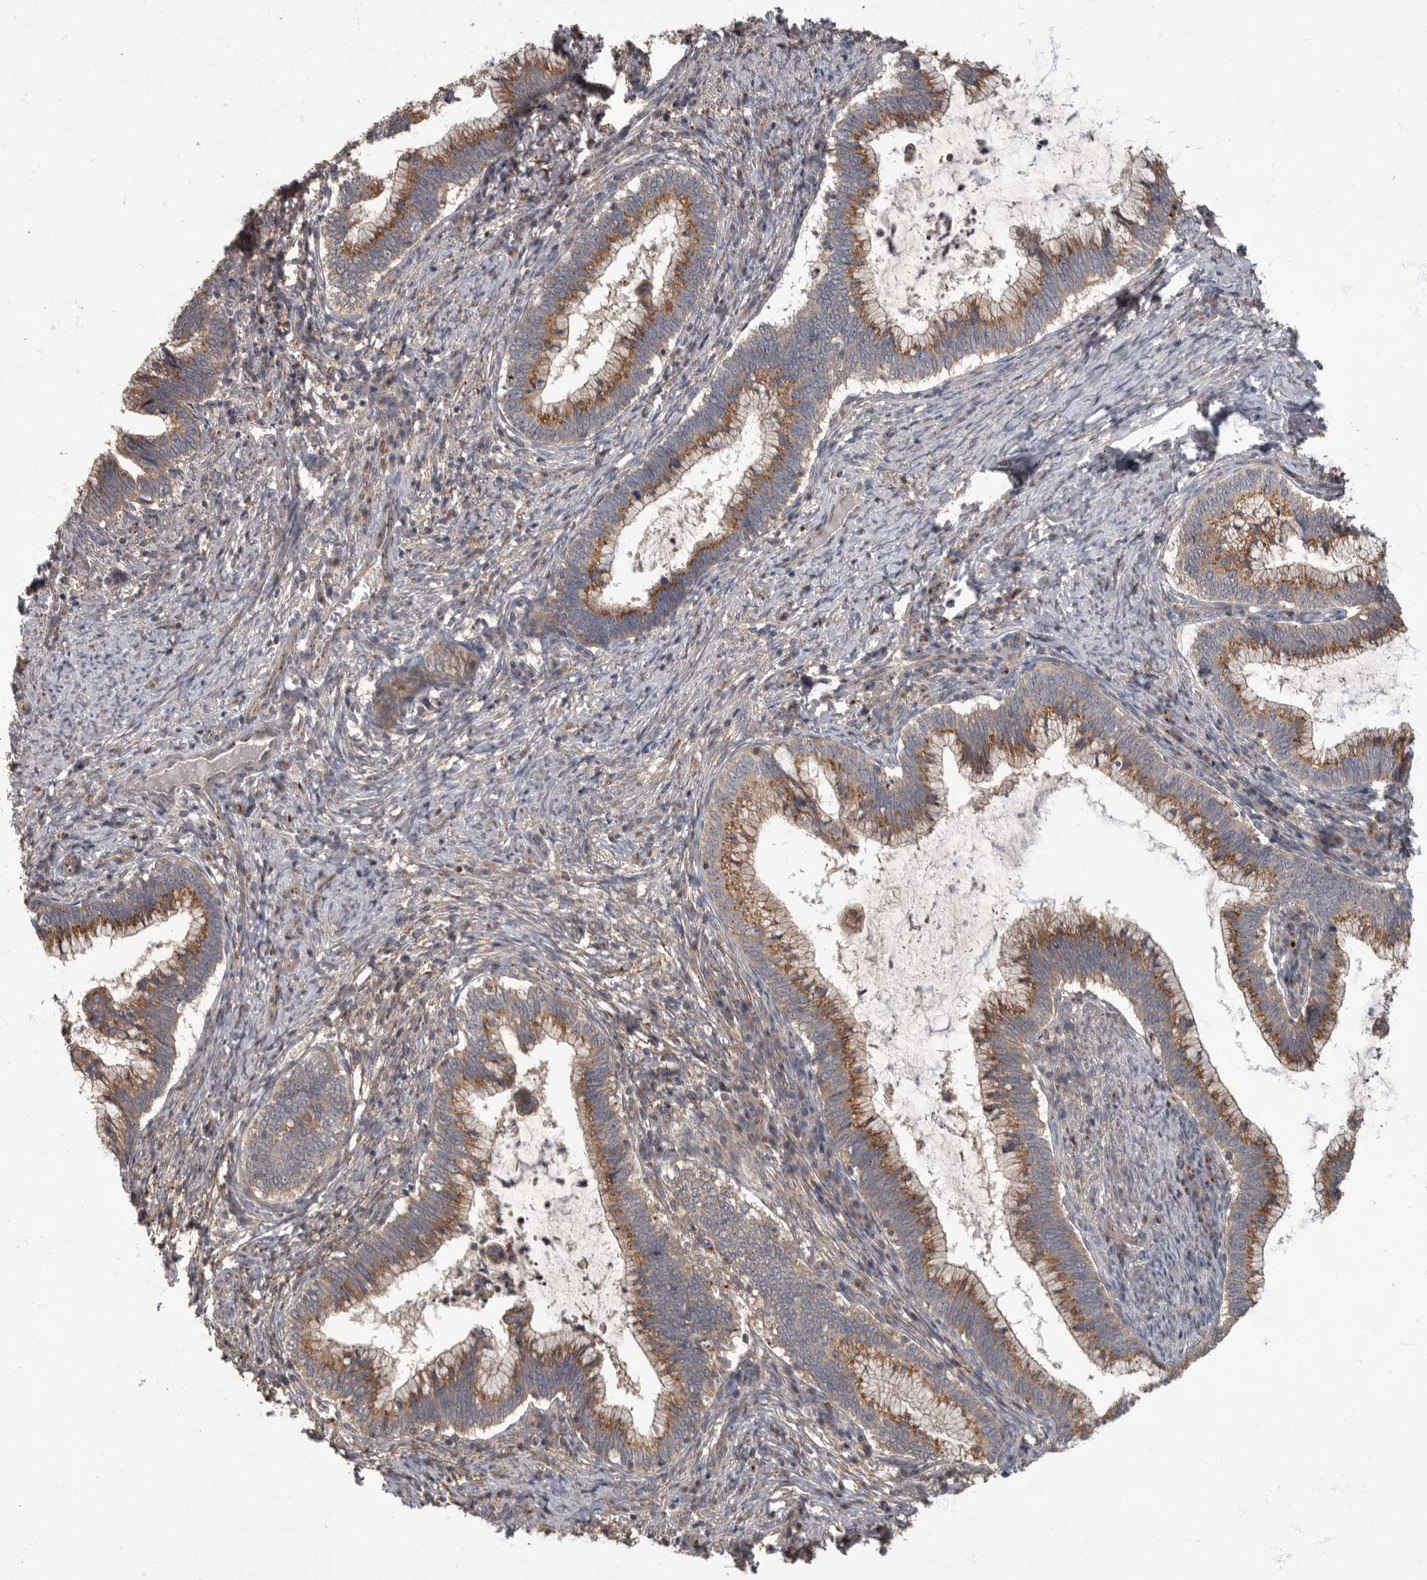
{"staining": {"intensity": "moderate", "quantity": ">75%", "location": "cytoplasmic/membranous"}, "tissue": "cervical cancer", "cell_type": "Tumor cells", "image_type": "cancer", "snomed": [{"axis": "morphology", "description": "Adenocarcinoma, NOS"}, {"axis": "topography", "description": "Cervix"}], "caption": "A brown stain shows moderate cytoplasmic/membranous staining of a protein in cervical cancer tumor cells.", "gene": "IQCK", "patient": {"sex": "female", "age": 36}}